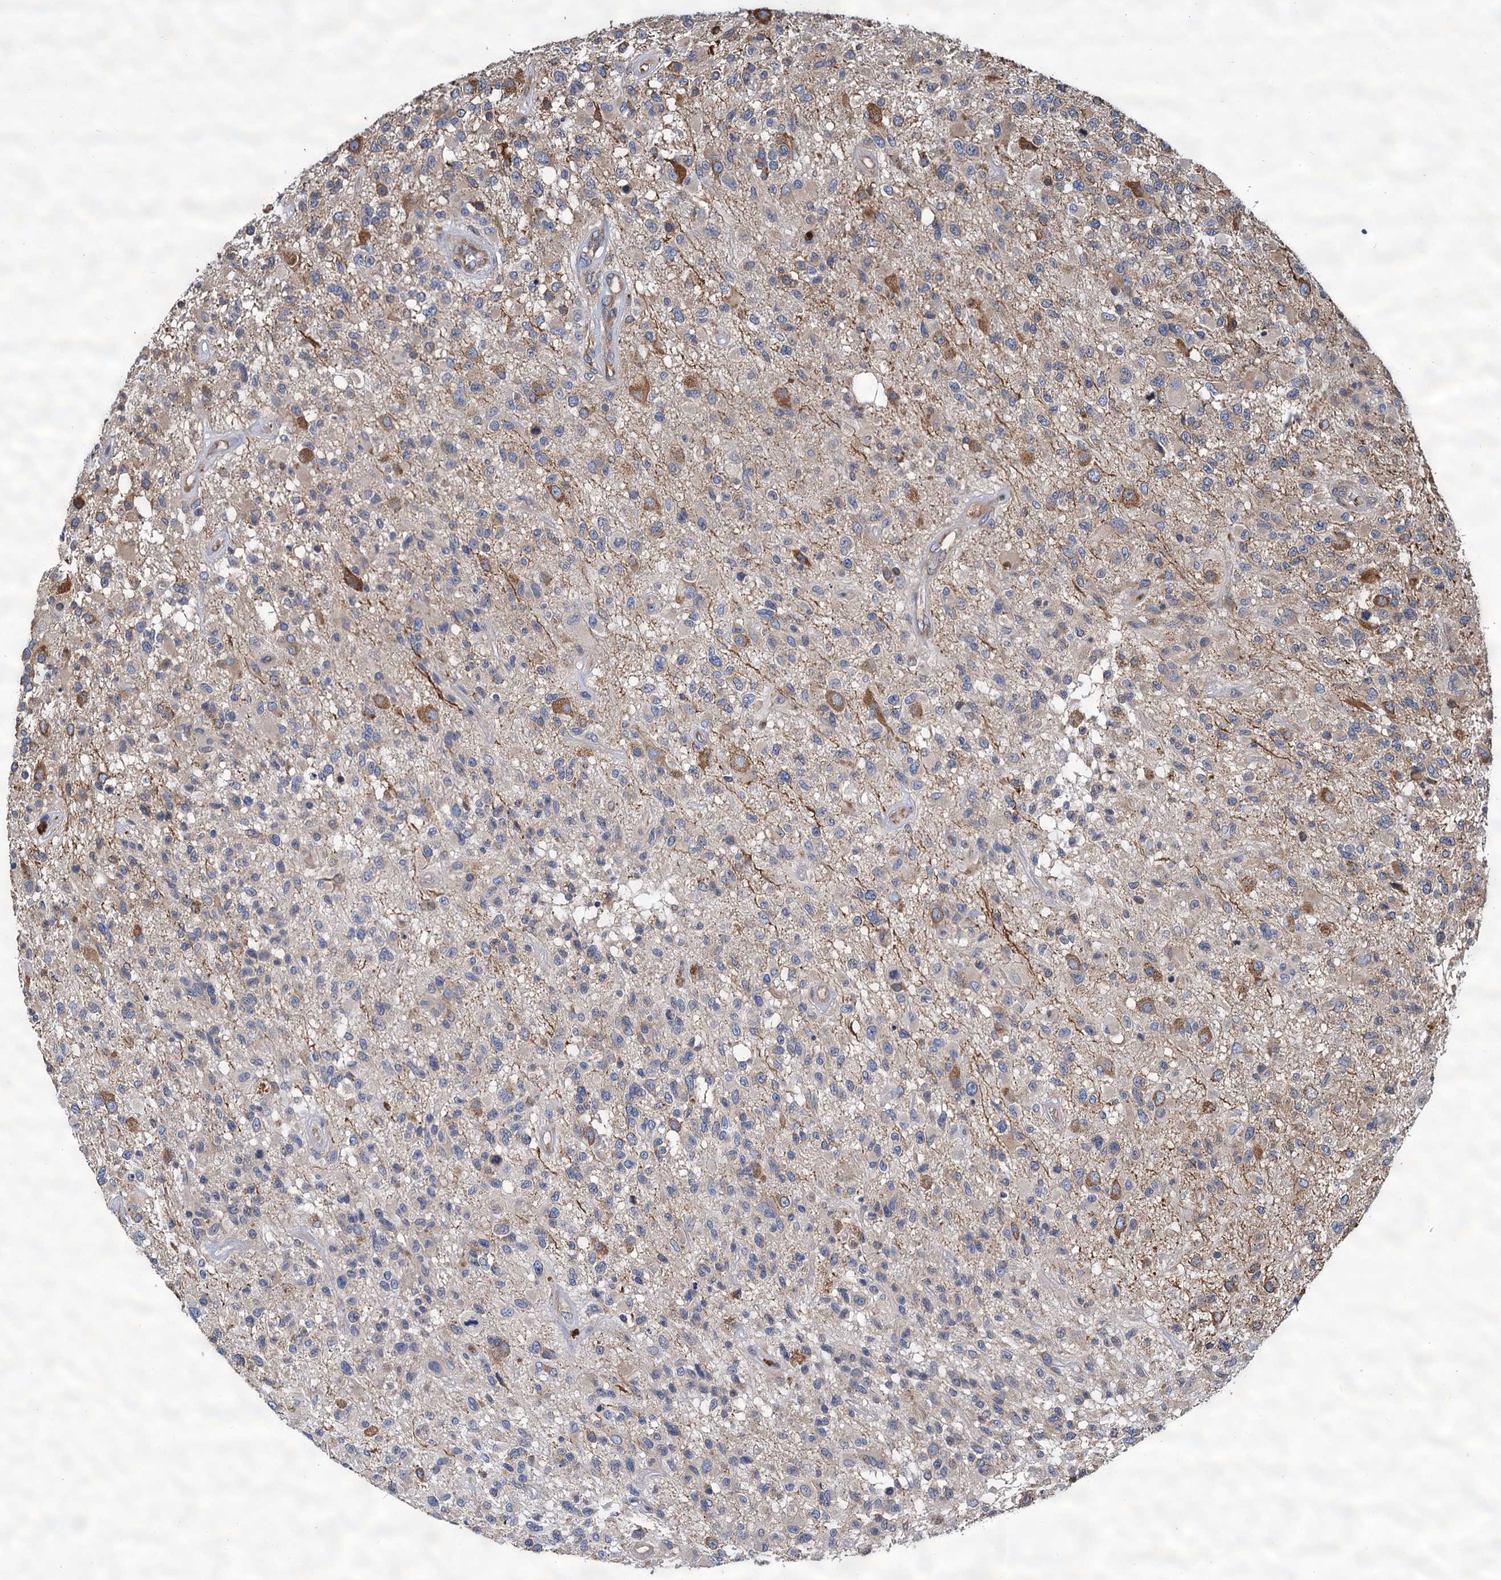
{"staining": {"intensity": "negative", "quantity": "none", "location": "none"}, "tissue": "glioma", "cell_type": "Tumor cells", "image_type": "cancer", "snomed": [{"axis": "morphology", "description": "Glioma, malignant, High grade"}, {"axis": "morphology", "description": "Glioblastoma, NOS"}, {"axis": "topography", "description": "Brain"}], "caption": "Immunohistochemistry (IHC) histopathology image of human glioblastoma stained for a protein (brown), which shows no staining in tumor cells. (Stains: DAB immunohistochemistry with hematoxylin counter stain, Microscopy: brightfield microscopy at high magnification).", "gene": "LINS1", "patient": {"sex": "male", "age": 60}}